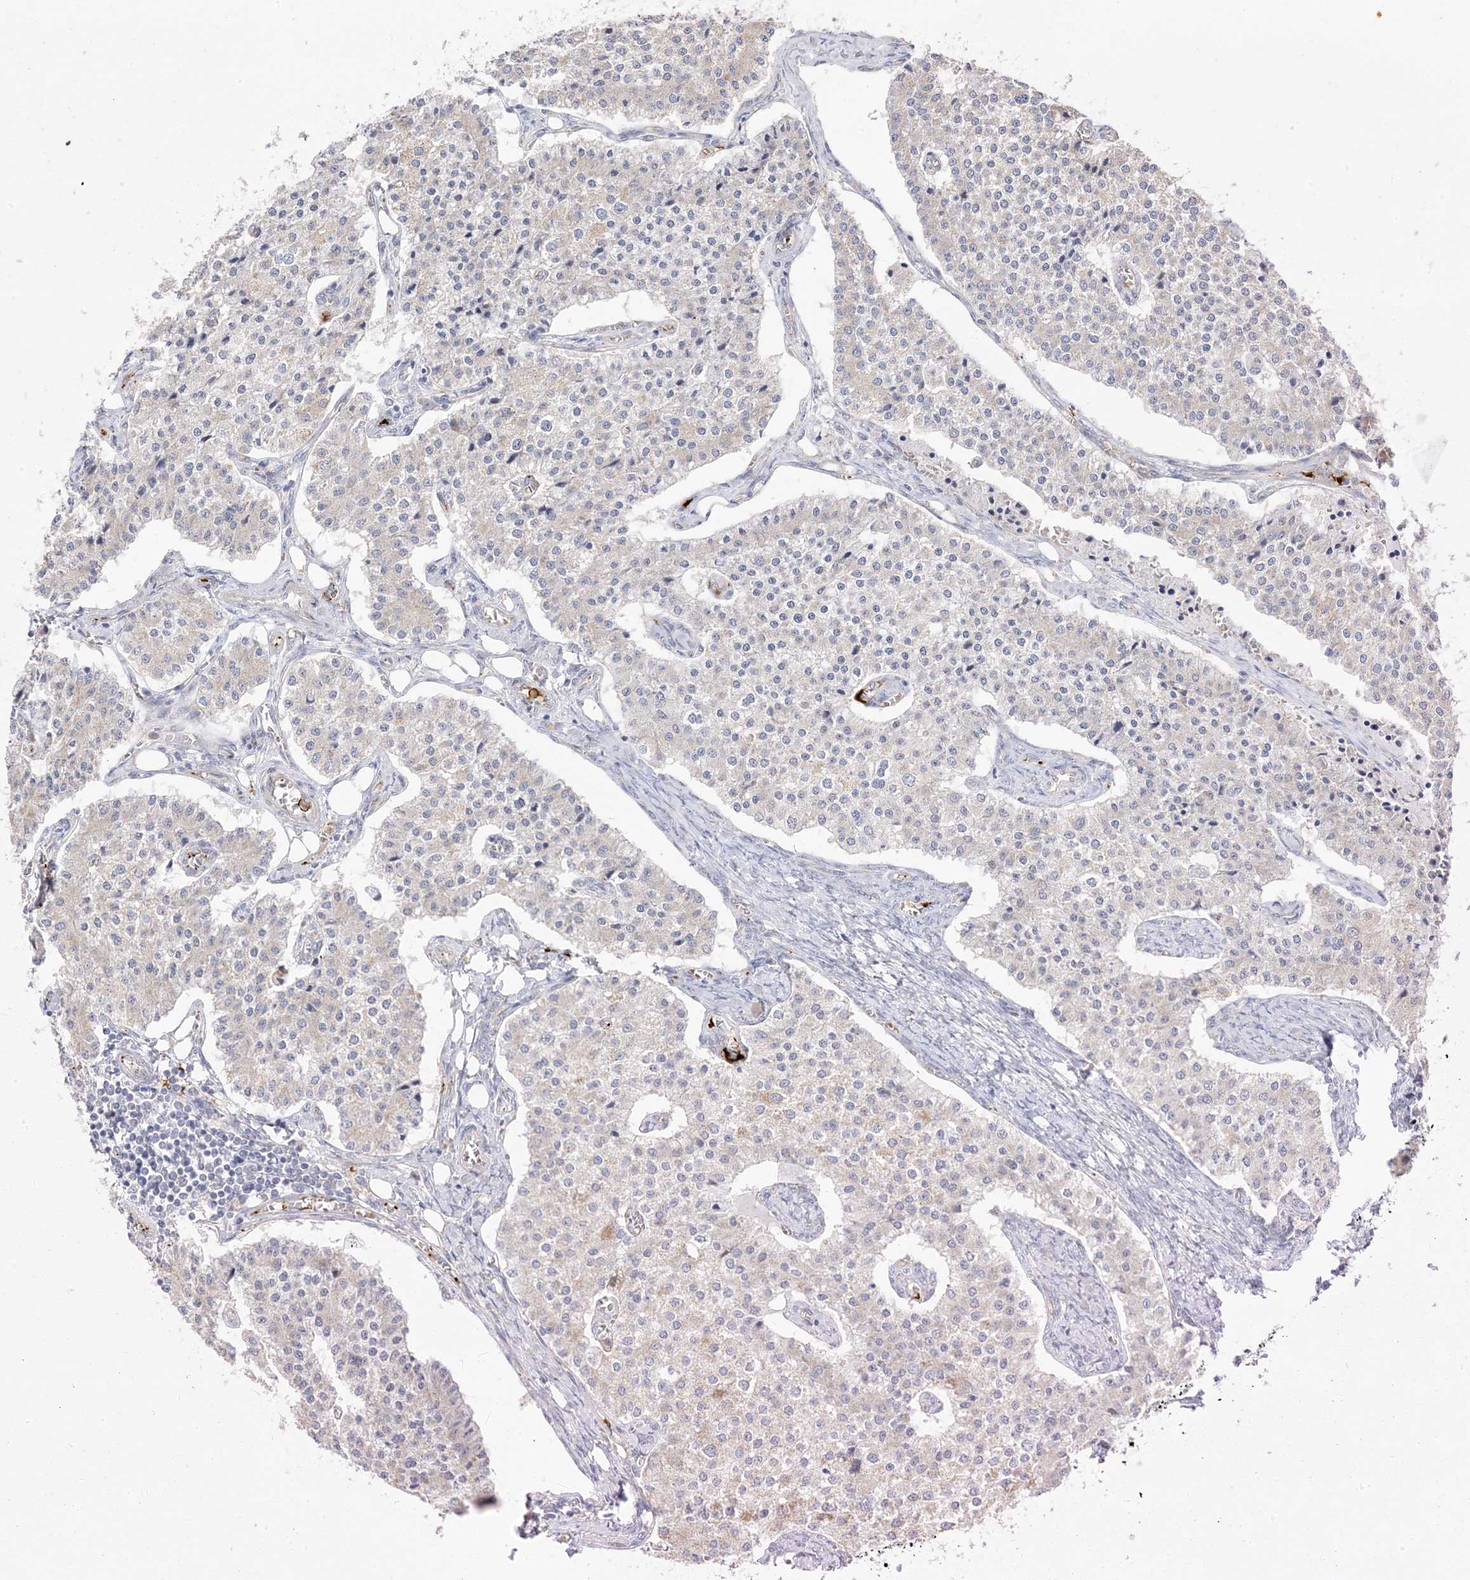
{"staining": {"intensity": "negative", "quantity": "none", "location": "none"}, "tissue": "carcinoid", "cell_type": "Tumor cells", "image_type": "cancer", "snomed": [{"axis": "morphology", "description": "Carcinoid, malignant, NOS"}, {"axis": "topography", "description": "Colon"}], "caption": "A high-resolution image shows immunohistochemistry (IHC) staining of malignant carcinoid, which shows no significant expression in tumor cells. The staining is performed using DAB (3,3'-diaminobenzidine) brown chromogen with nuclei counter-stained in using hematoxylin.", "gene": "TRANK1", "patient": {"sex": "female", "age": 52}}